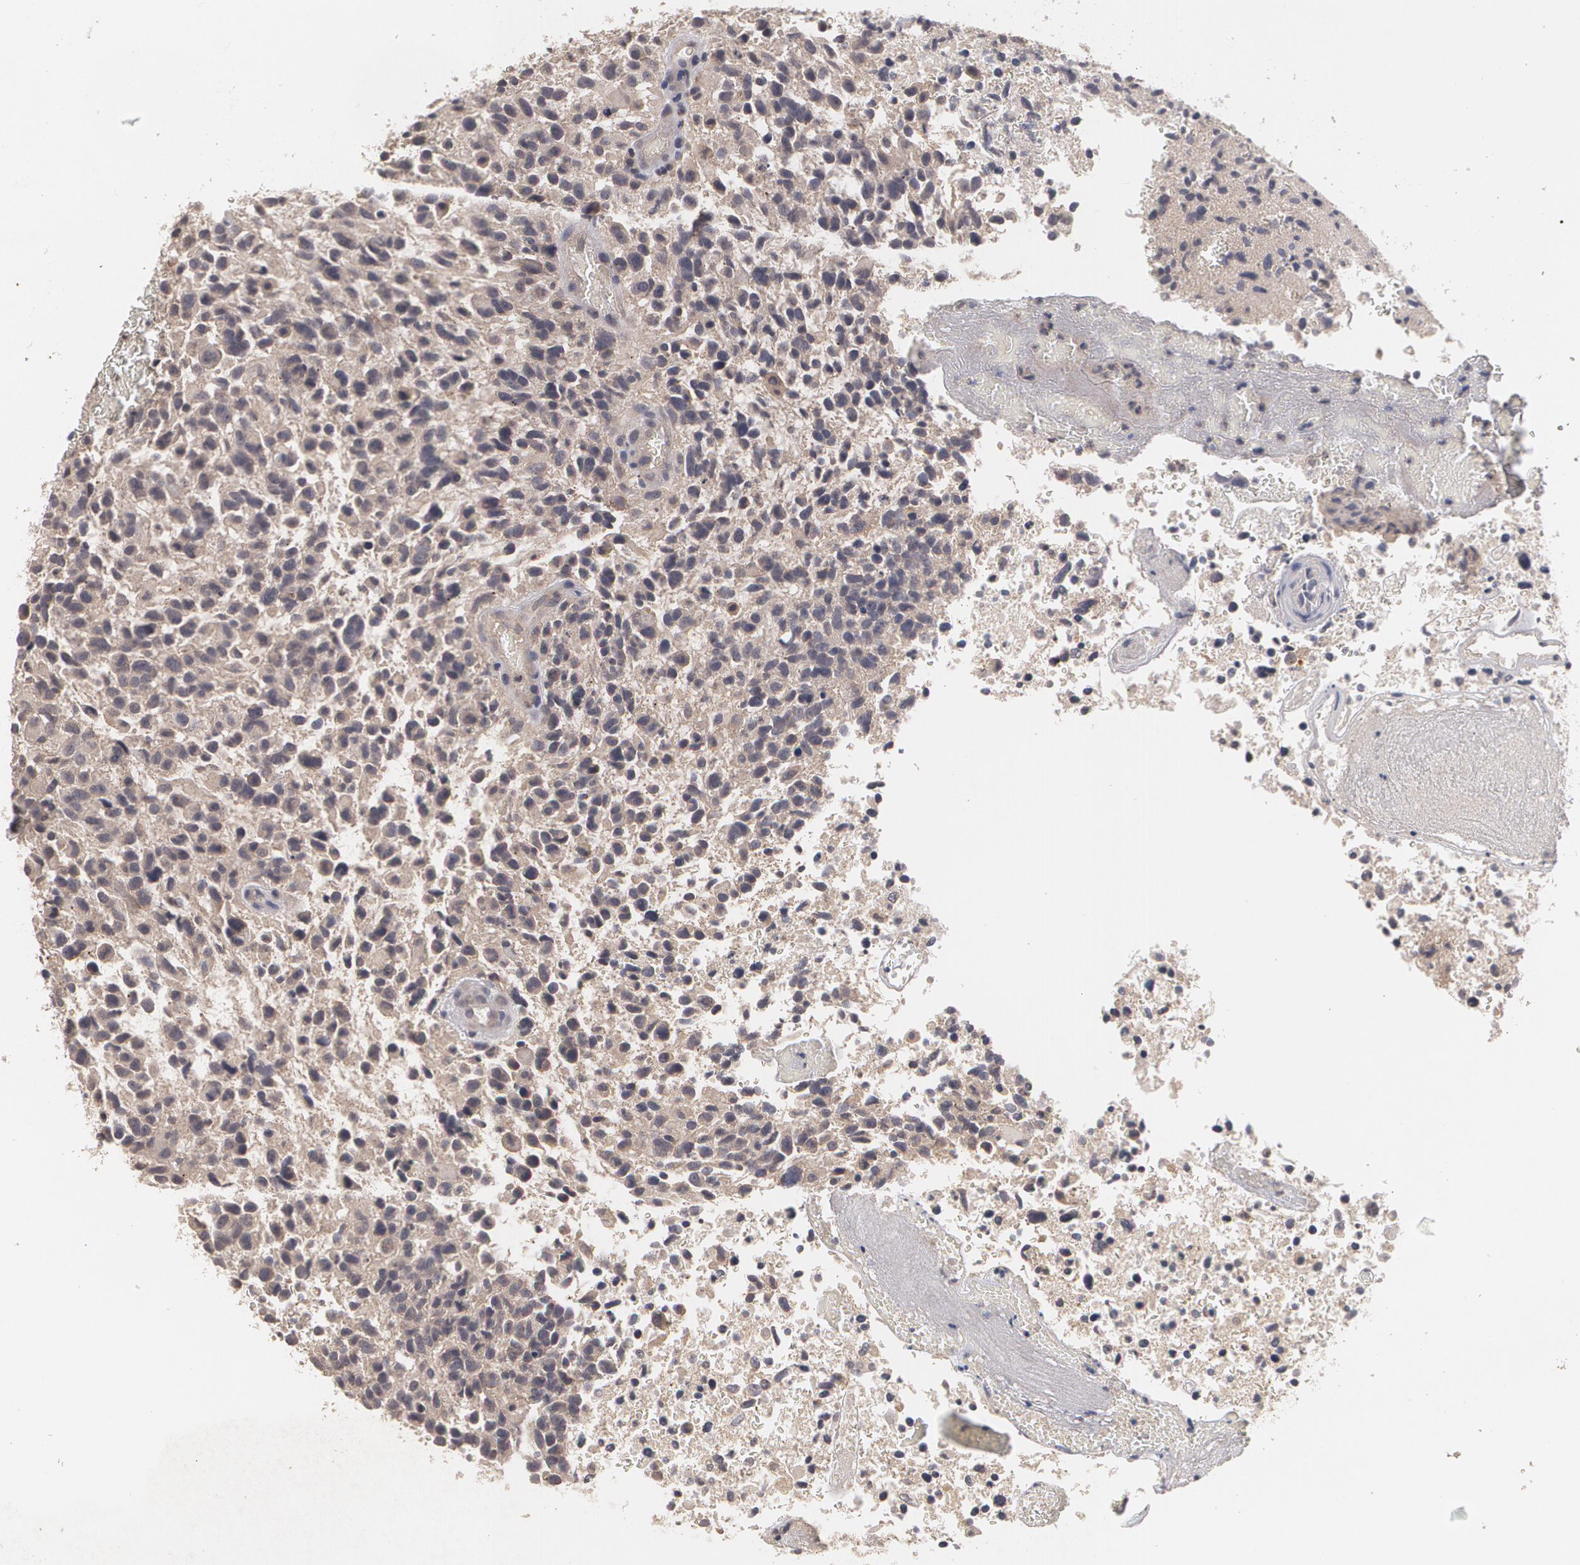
{"staining": {"intensity": "moderate", "quantity": ">75%", "location": "cytoplasmic/membranous"}, "tissue": "glioma", "cell_type": "Tumor cells", "image_type": "cancer", "snomed": [{"axis": "morphology", "description": "Glioma, malignant, High grade"}, {"axis": "topography", "description": "Brain"}], "caption": "Immunohistochemical staining of malignant high-grade glioma exhibits medium levels of moderate cytoplasmic/membranous staining in approximately >75% of tumor cells. (brown staining indicates protein expression, while blue staining denotes nuclei).", "gene": "ARF6", "patient": {"sex": "male", "age": 72}}